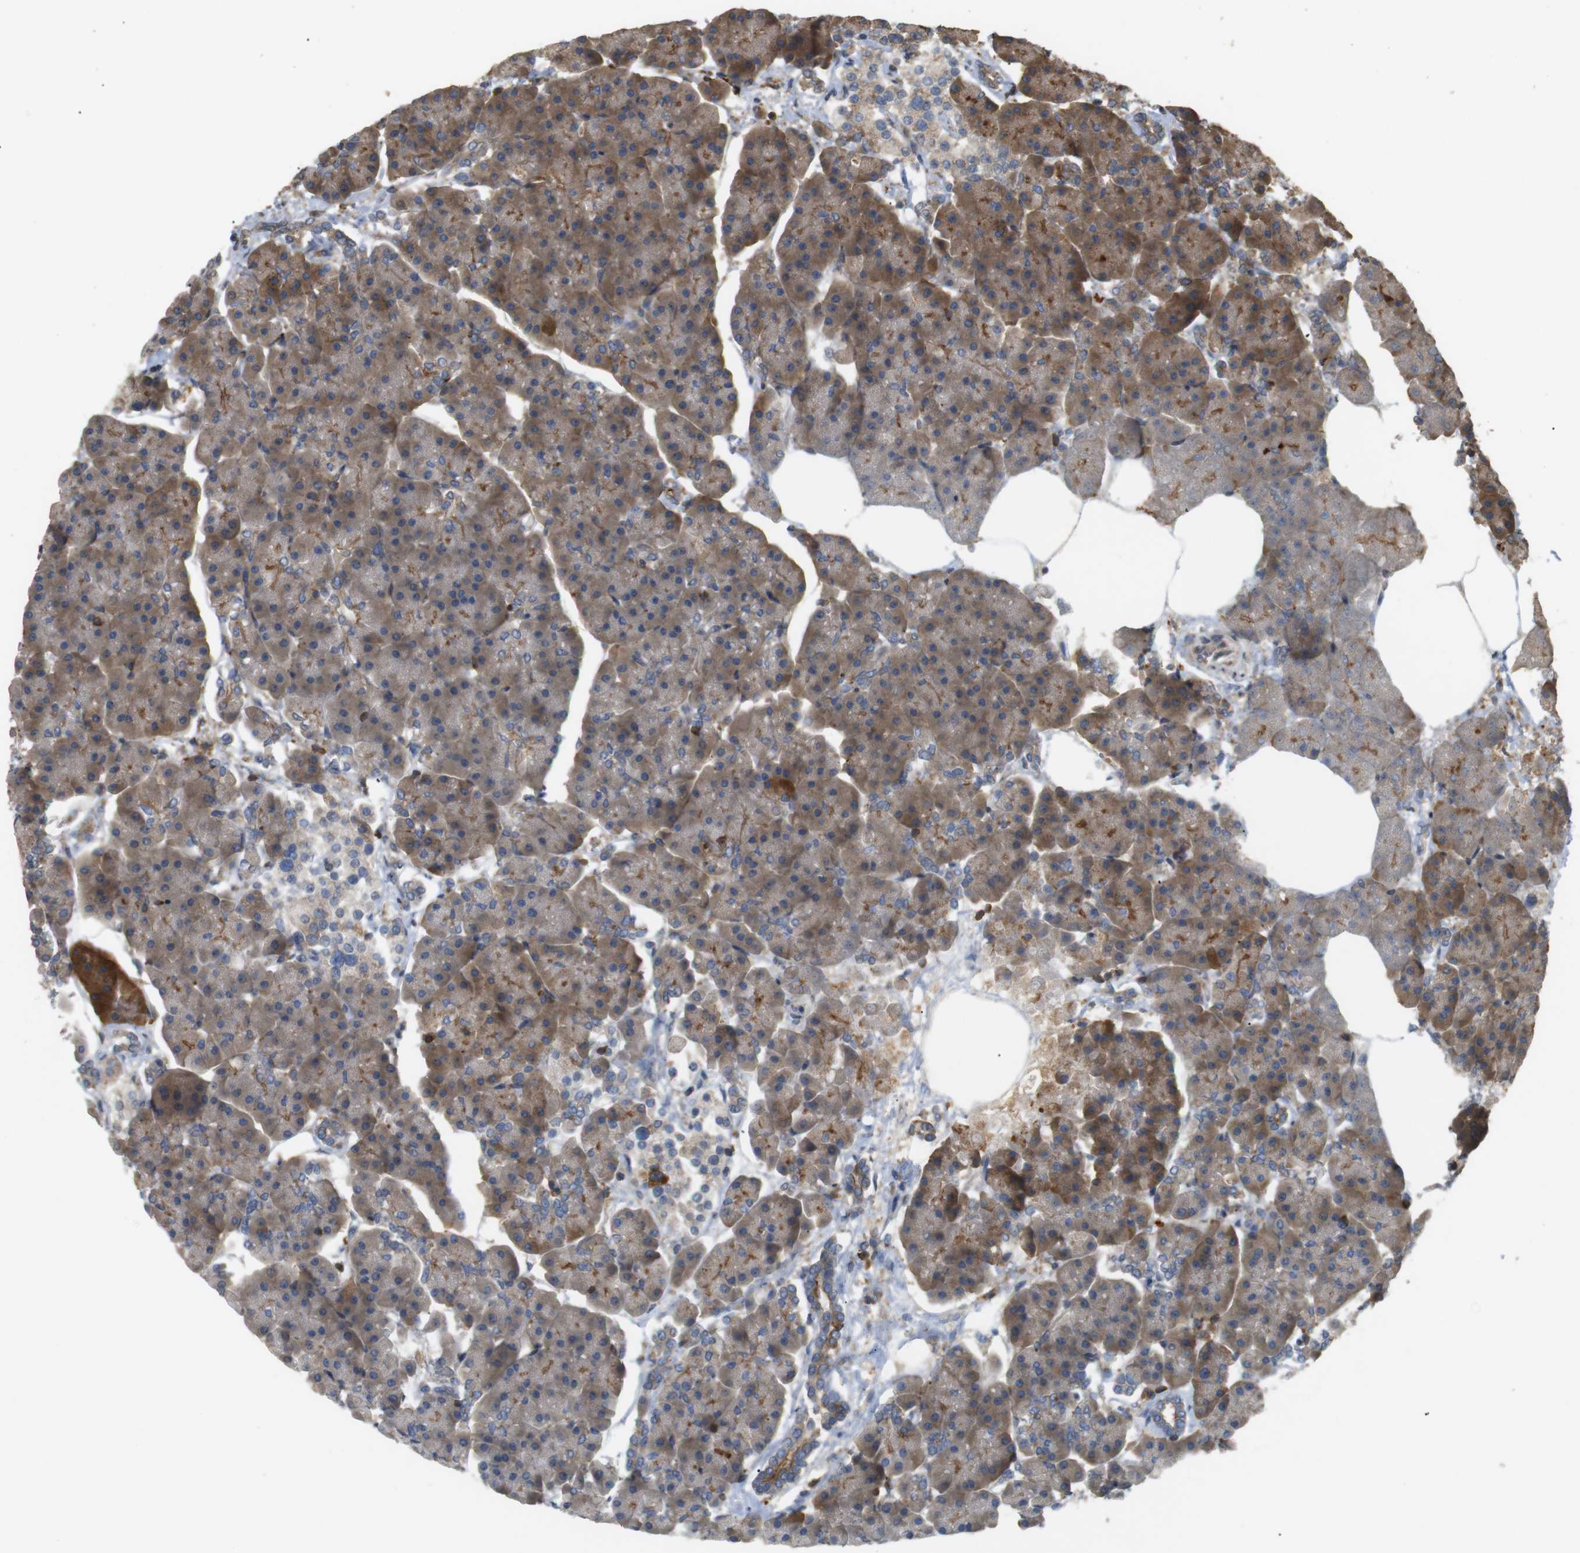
{"staining": {"intensity": "moderate", "quantity": ">75%", "location": "cytoplasmic/membranous"}, "tissue": "pancreas", "cell_type": "Exocrine glandular cells", "image_type": "normal", "snomed": [{"axis": "morphology", "description": "Normal tissue, NOS"}, {"axis": "topography", "description": "Pancreas"}], "caption": "DAB immunohistochemical staining of benign pancreas reveals moderate cytoplasmic/membranous protein expression in approximately >75% of exocrine glandular cells.", "gene": "KSR1", "patient": {"sex": "female", "age": 70}}